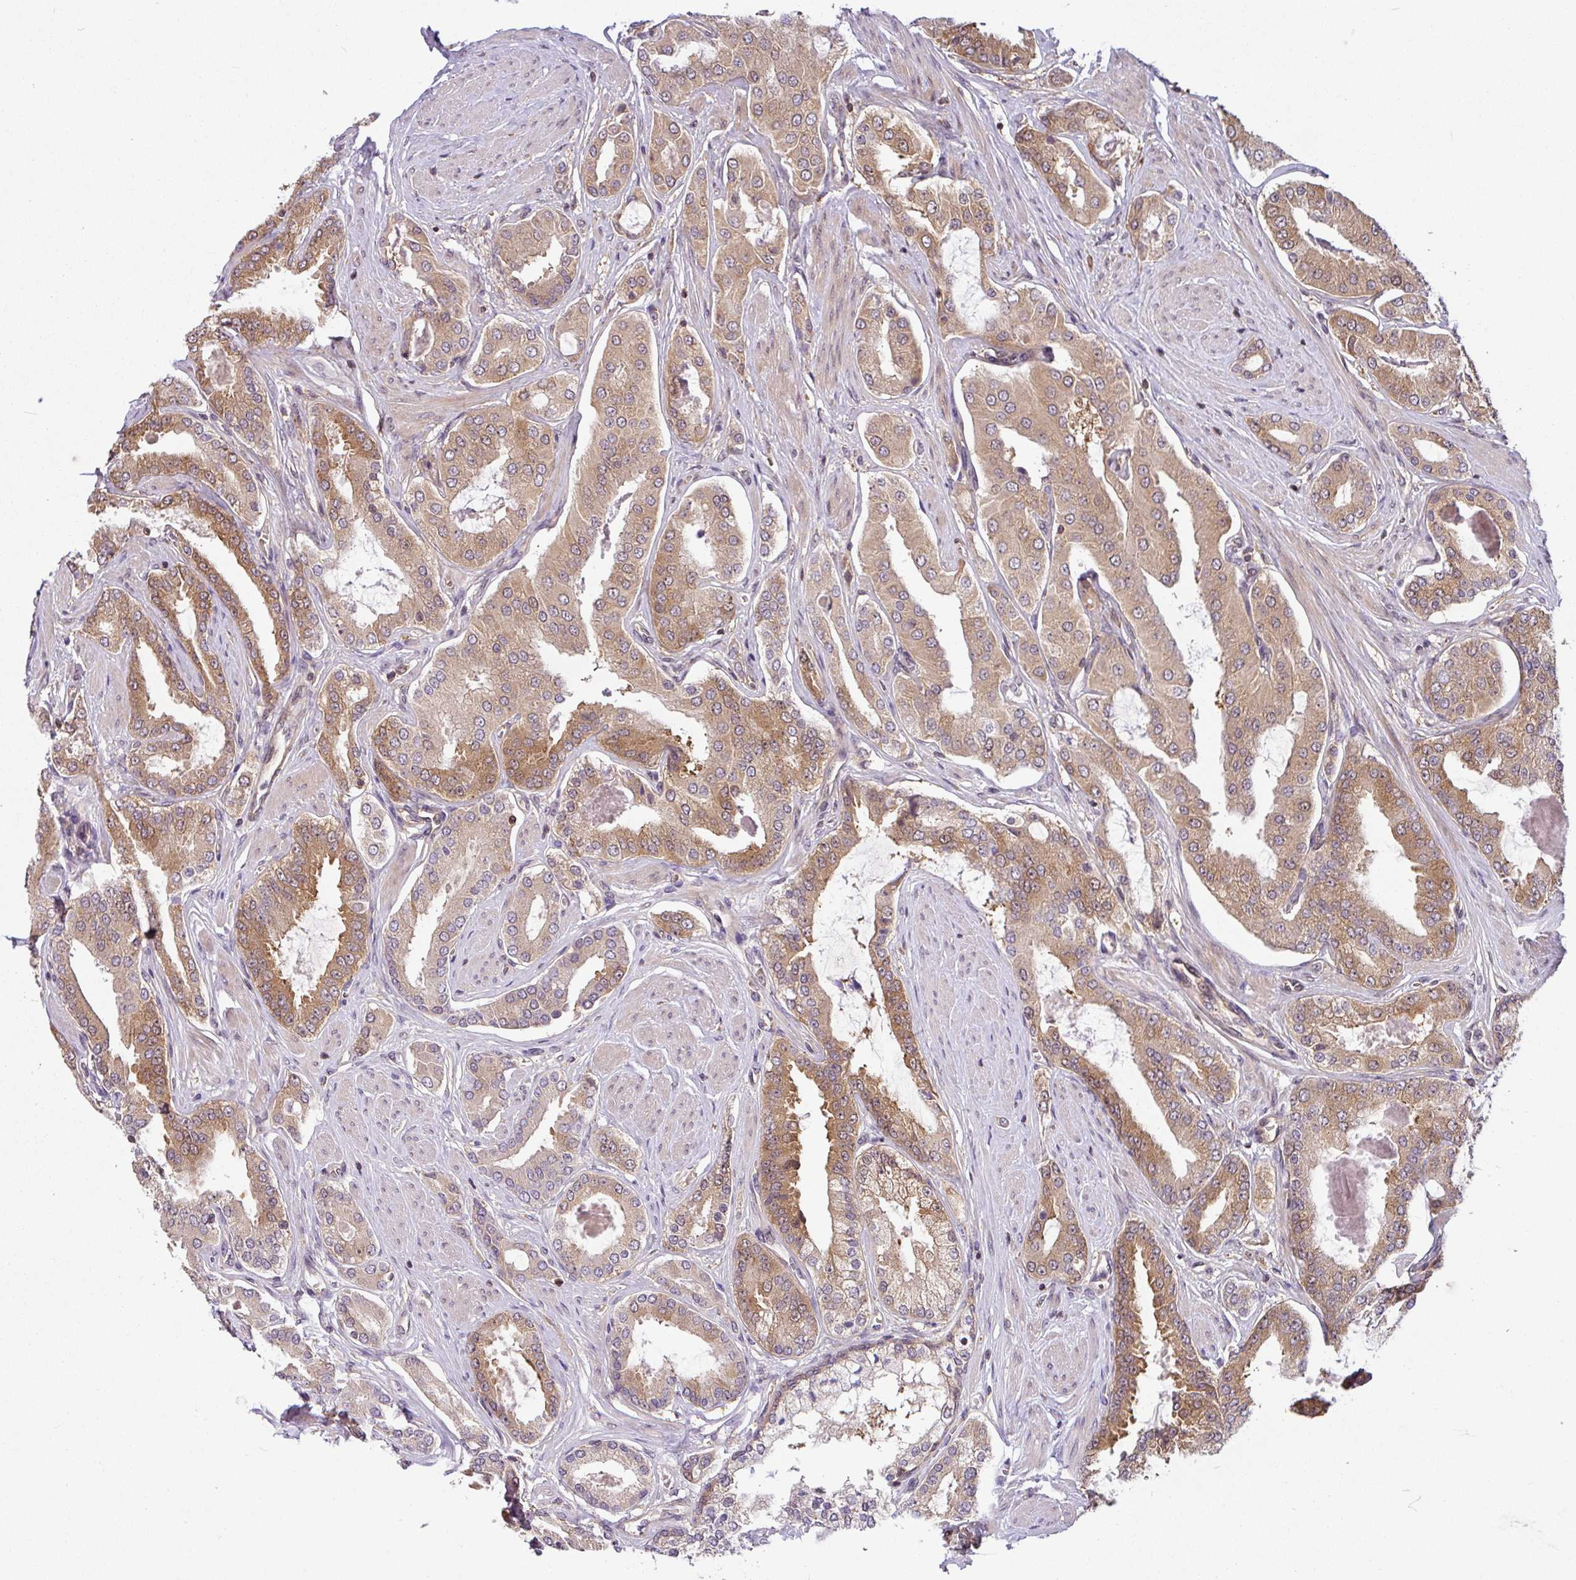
{"staining": {"intensity": "moderate", "quantity": ">75%", "location": "cytoplasmic/membranous"}, "tissue": "prostate cancer", "cell_type": "Tumor cells", "image_type": "cancer", "snomed": [{"axis": "morphology", "description": "Adenocarcinoma, Low grade"}, {"axis": "topography", "description": "Prostate"}], "caption": "Prostate low-grade adenocarcinoma was stained to show a protein in brown. There is medium levels of moderate cytoplasmic/membranous expression in about >75% of tumor cells.", "gene": "SHB", "patient": {"sex": "male", "age": 42}}